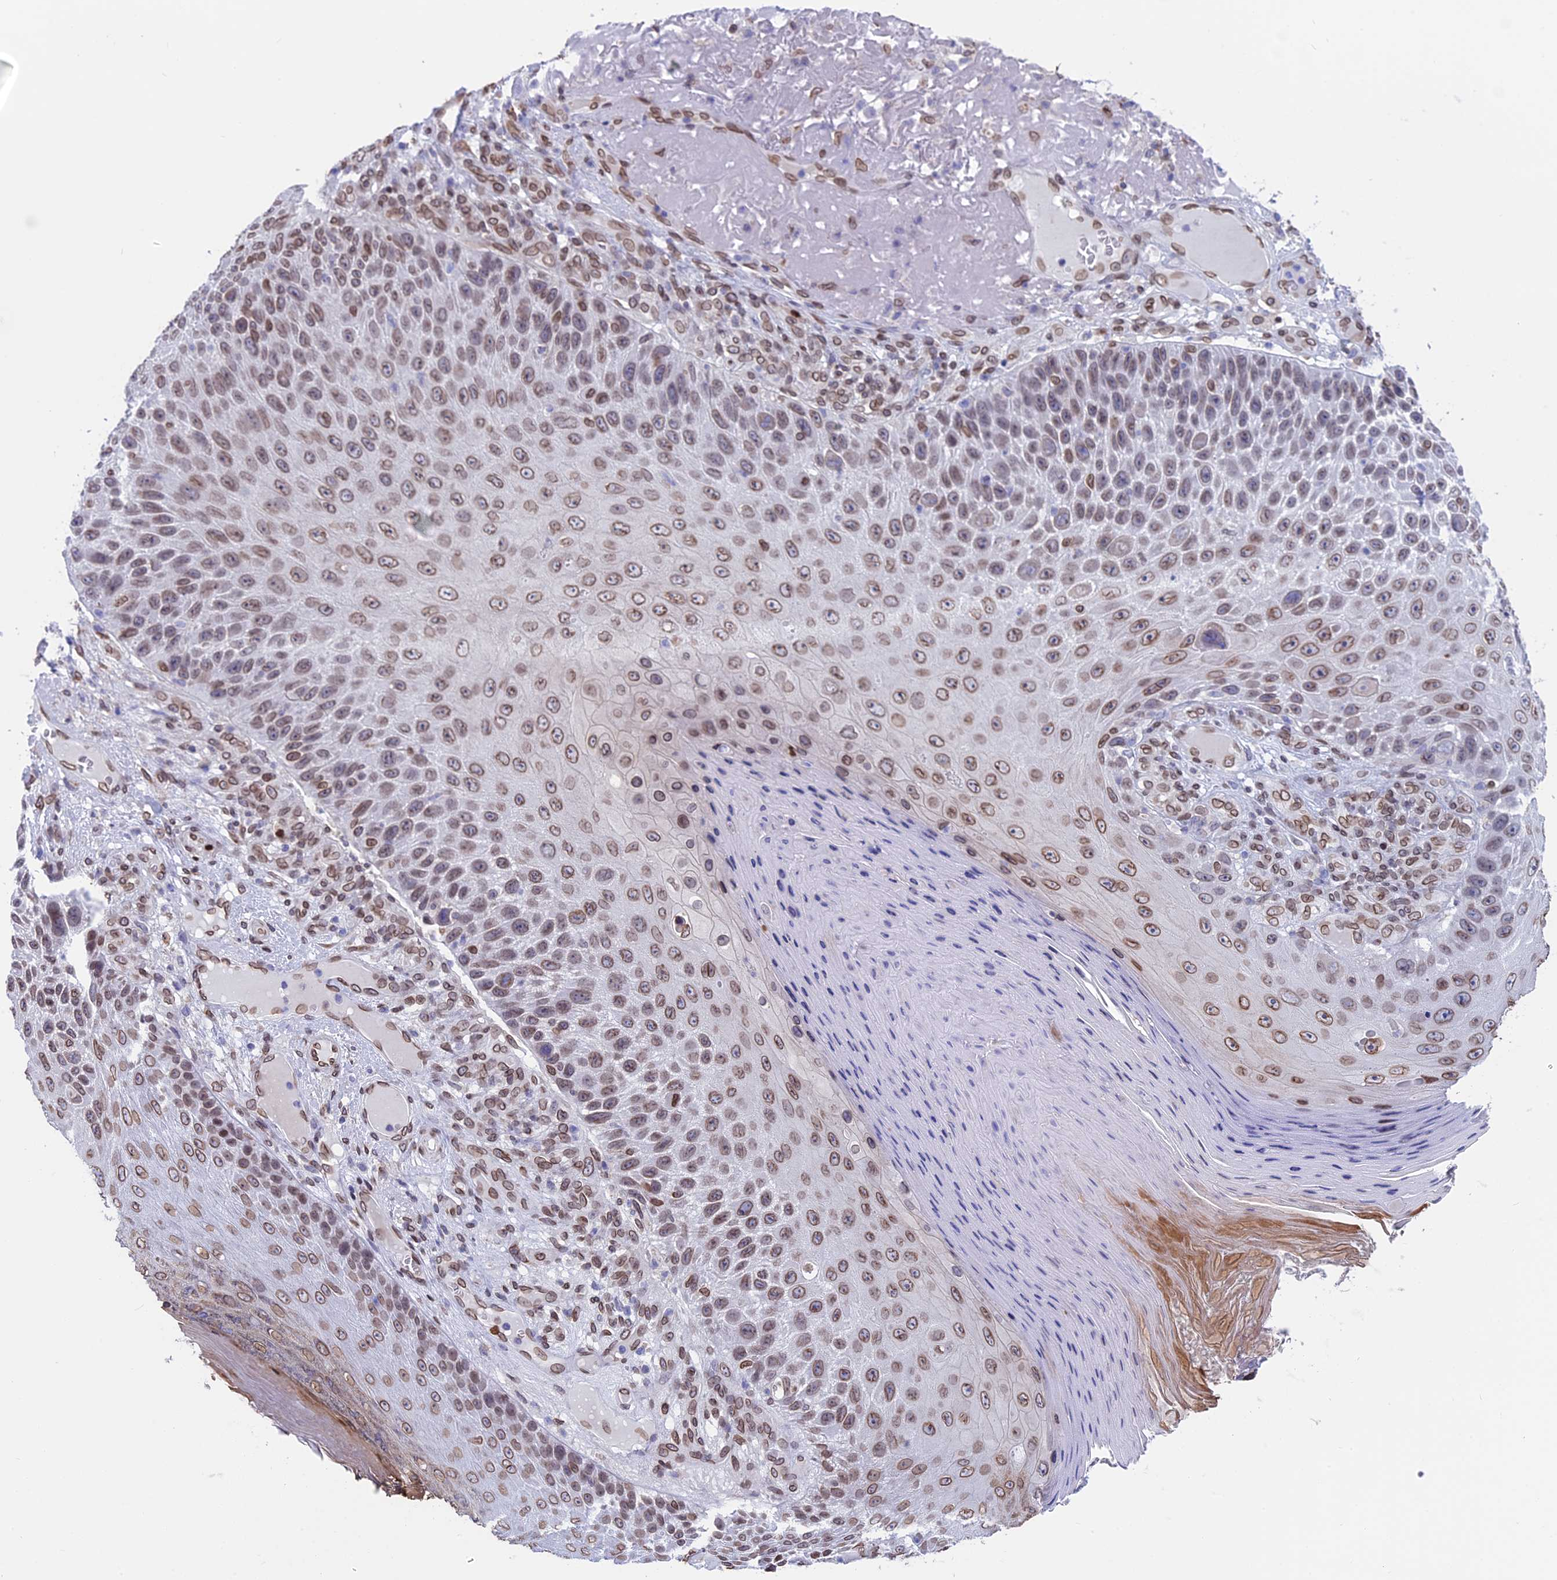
{"staining": {"intensity": "moderate", "quantity": ">75%", "location": "cytoplasmic/membranous,nuclear"}, "tissue": "skin cancer", "cell_type": "Tumor cells", "image_type": "cancer", "snomed": [{"axis": "morphology", "description": "Squamous cell carcinoma, NOS"}, {"axis": "topography", "description": "Skin"}], "caption": "Skin cancer stained with immunohistochemistry exhibits moderate cytoplasmic/membranous and nuclear positivity in approximately >75% of tumor cells.", "gene": "TMPRSS7", "patient": {"sex": "female", "age": 88}}